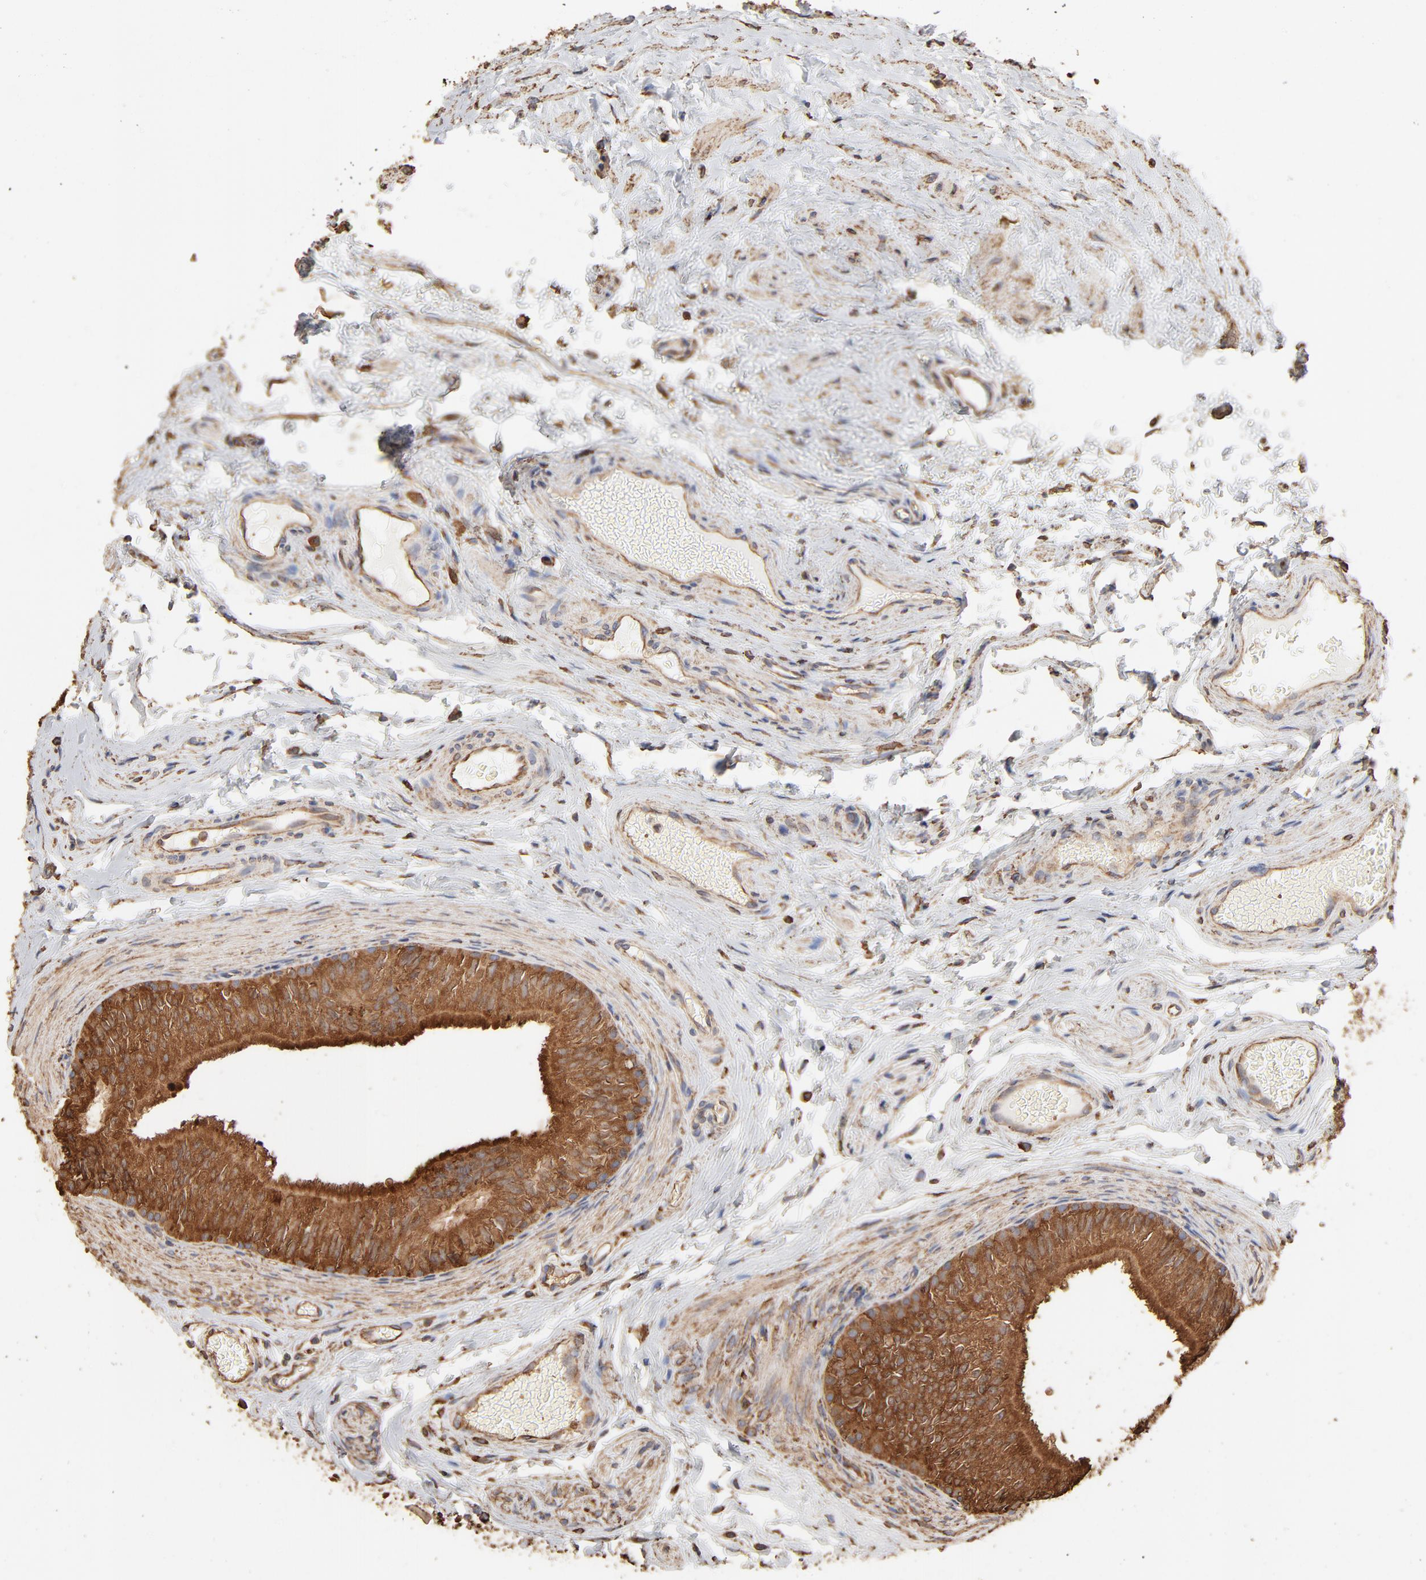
{"staining": {"intensity": "strong", "quantity": ">75%", "location": "cytoplasmic/membranous"}, "tissue": "epididymis", "cell_type": "Glandular cells", "image_type": "normal", "snomed": [{"axis": "morphology", "description": "Normal tissue, NOS"}, {"axis": "topography", "description": "Testis"}, {"axis": "topography", "description": "Epididymis"}], "caption": "Epididymis was stained to show a protein in brown. There is high levels of strong cytoplasmic/membranous staining in approximately >75% of glandular cells. (DAB IHC with brightfield microscopy, high magnification).", "gene": "PDIA3", "patient": {"sex": "male", "age": 36}}